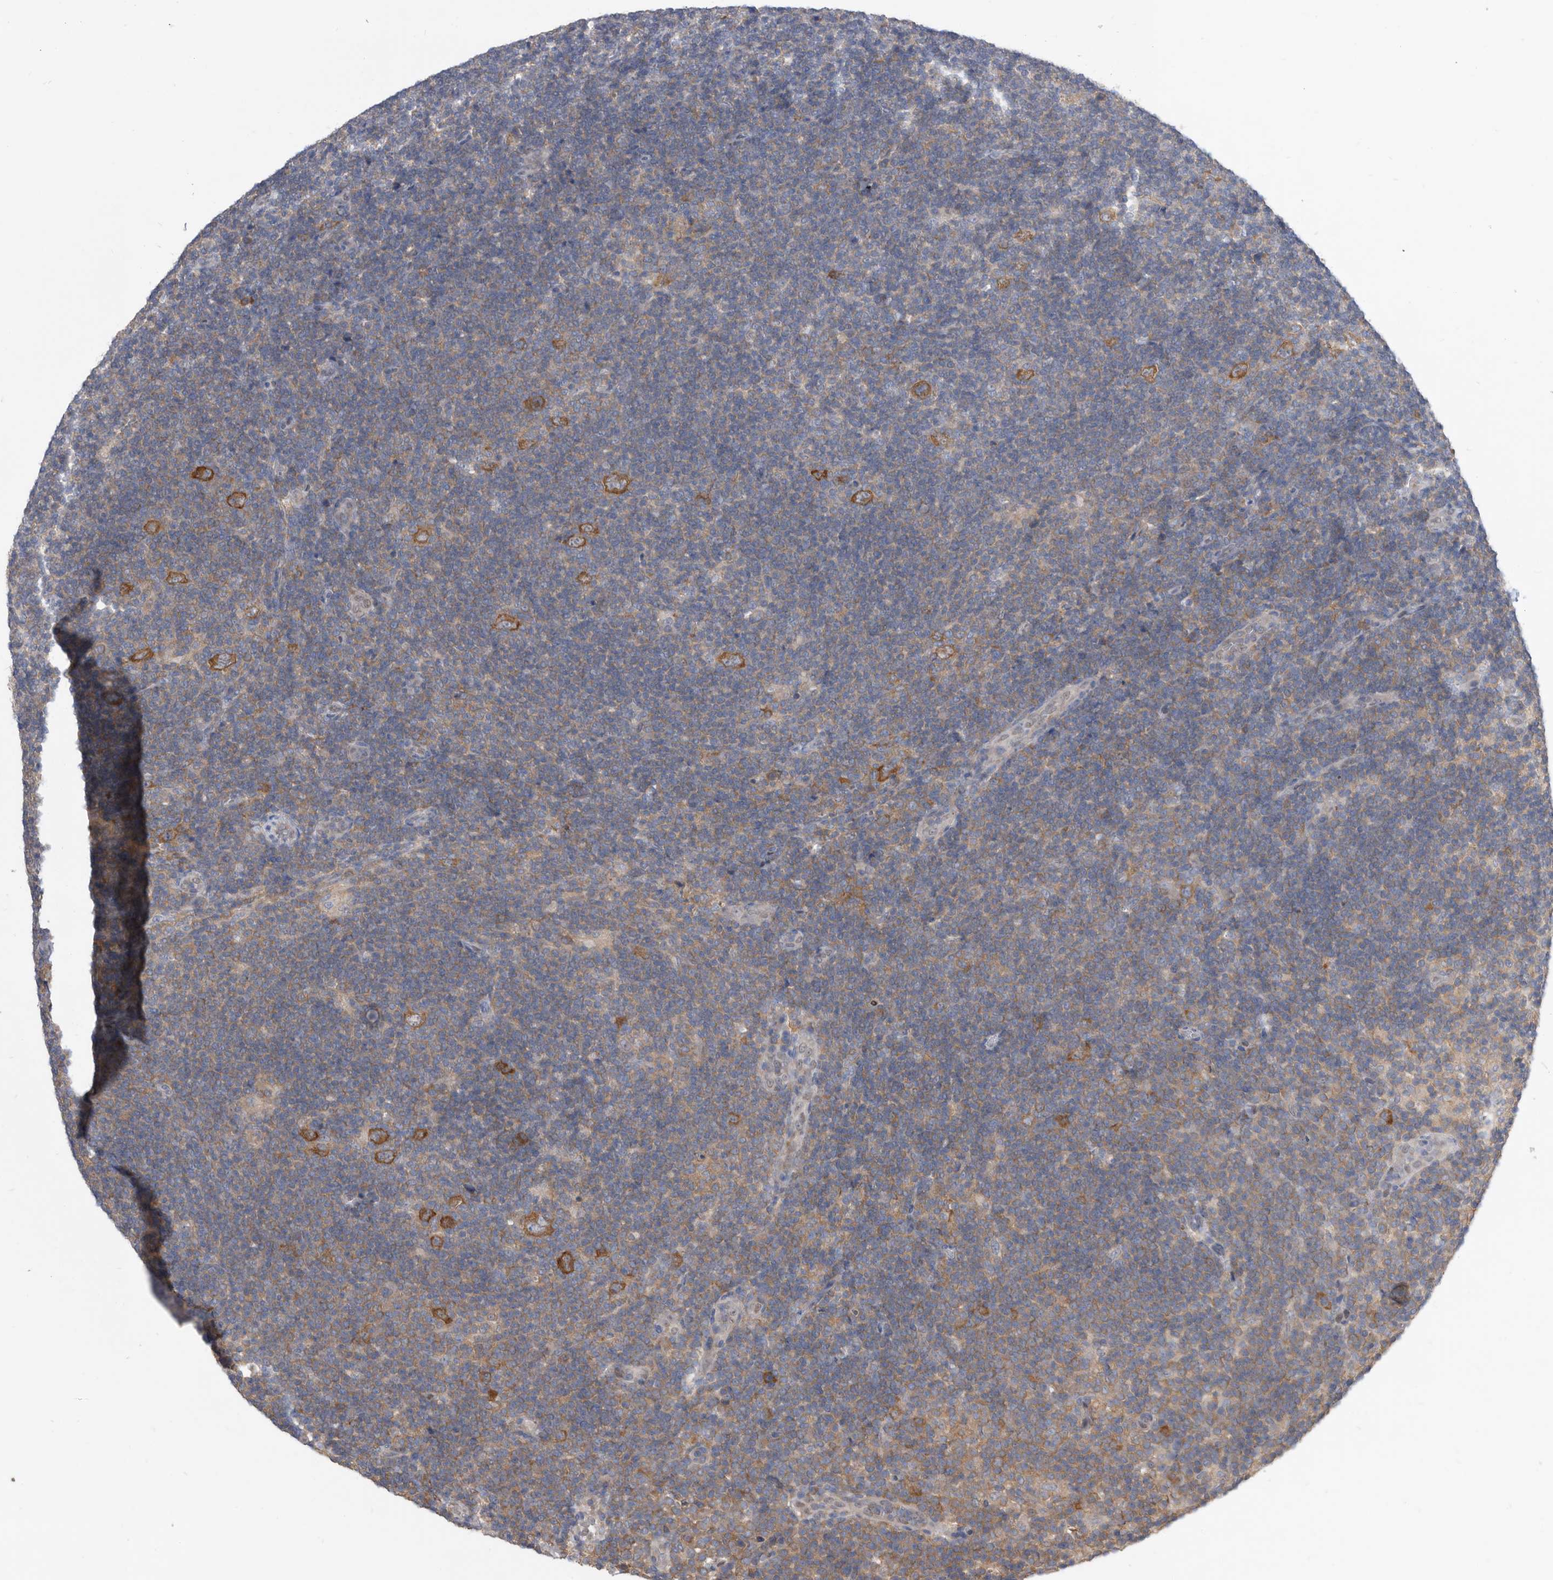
{"staining": {"intensity": "moderate", "quantity": ">75%", "location": "cytoplasmic/membranous"}, "tissue": "lymphoma", "cell_type": "Tumor cells", "image_type": "cancer", "snomed": [{"axis": "morphology", "description": "Hodgkin's disease, NOS"}, {"axis": "topography", "description": "Lymph node"}], "caption": "Protein expression analysis of human Hodgkin's disease reveals moderate cytoplasmic/membranous expression in approximately >75% of tumor cells.", "gene": "CCT4", "patient": {"sex": "female", "age": 57}}